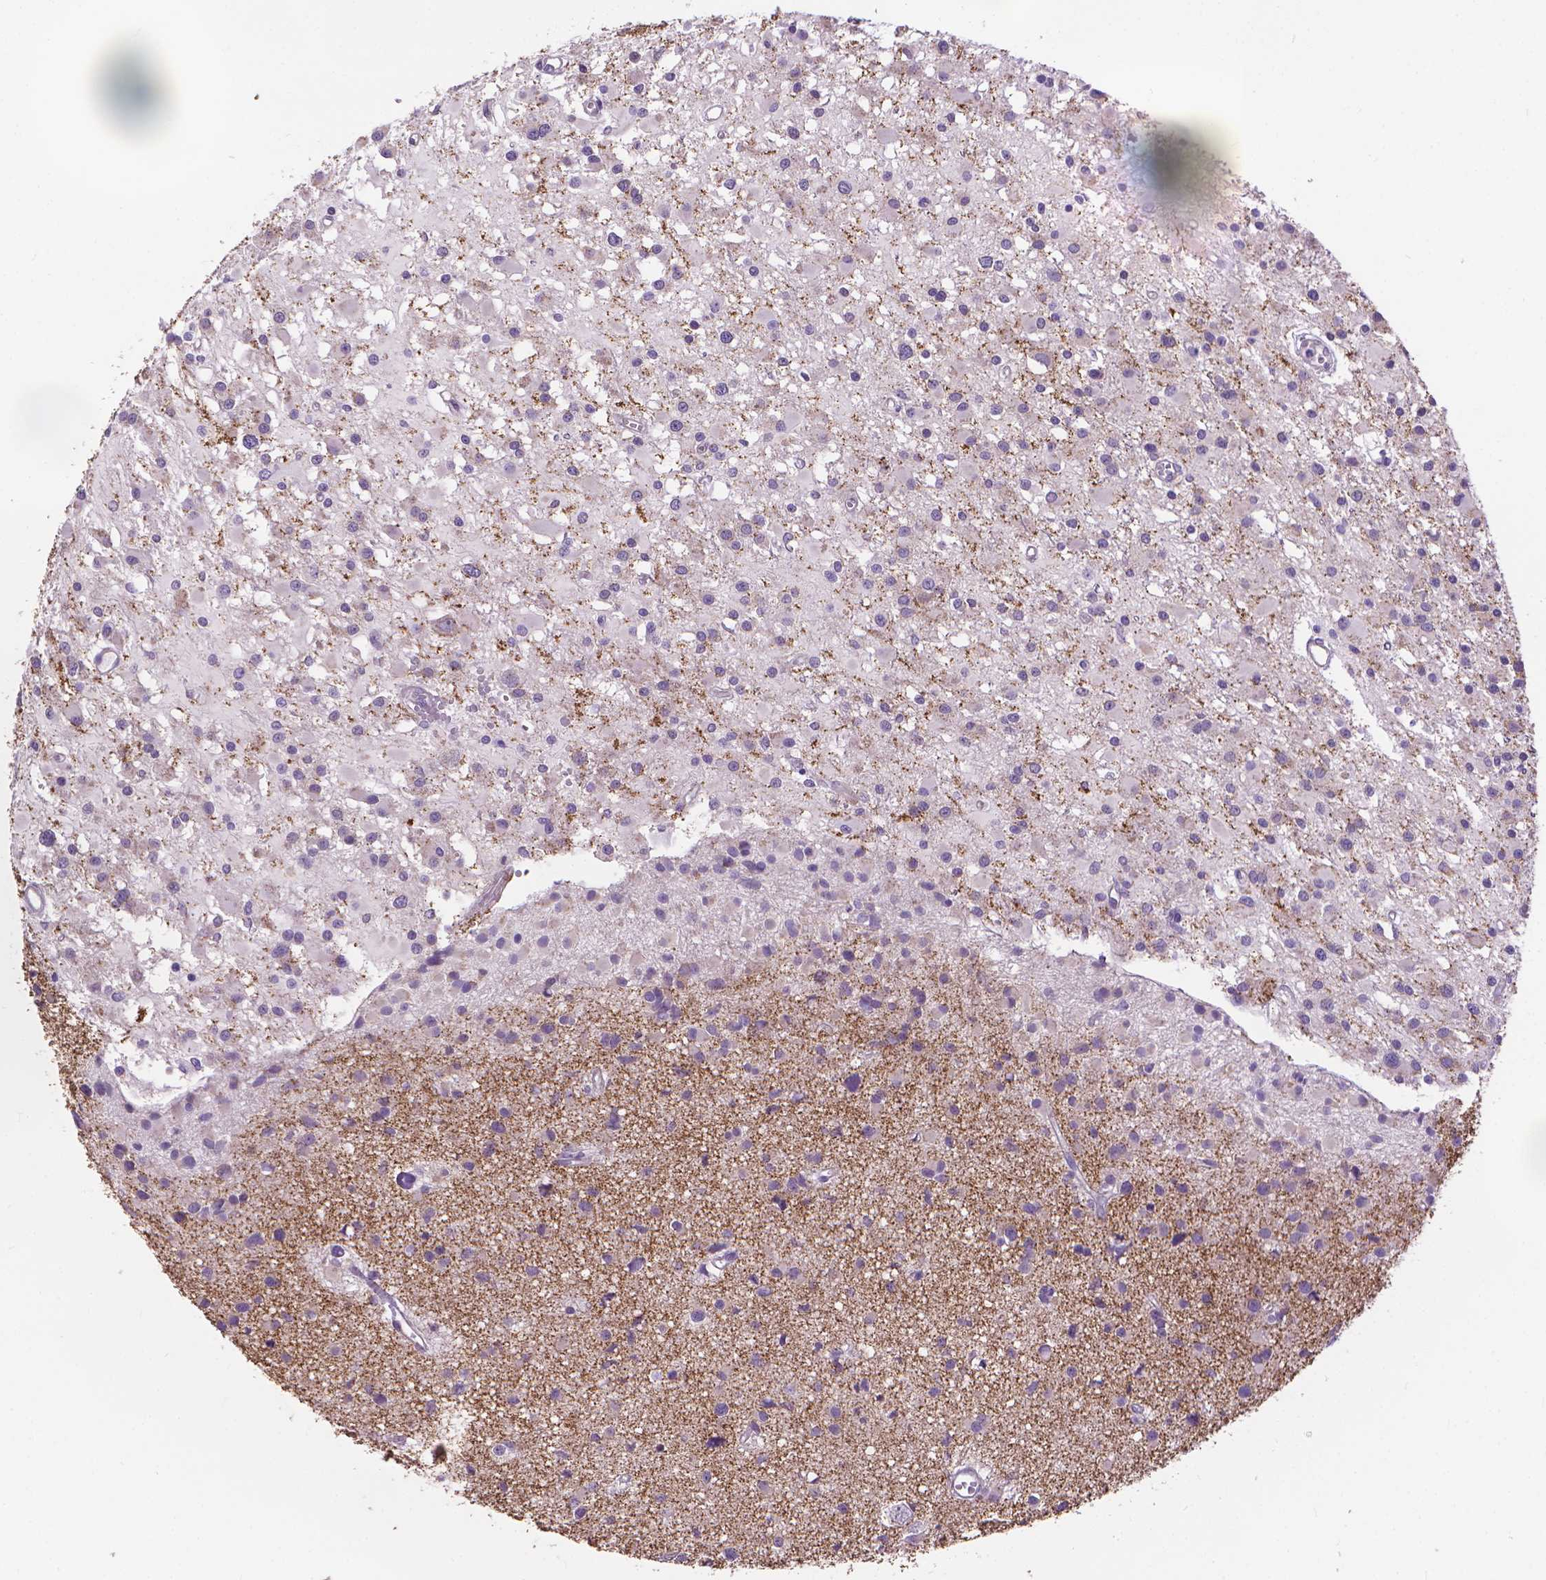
{"staining": {"intensity": "negative", "quantity": "none", "location": "none"}, "tissue": "glioma", "cell_type": "Tumor cells", "image_type": "cancer", "snomed": [{"axis": "morphology", "description": "Glioma, malignant, High grade"}, {"axis": "topography", "description": "Brain"}], "caption": "Immunohistochemistry (IHC) of human high-grade glioma (malignant) exhibits no positivity in tumor cells.", "gene": "SYN1", "patient": {"sex": "male", "age": 54}}